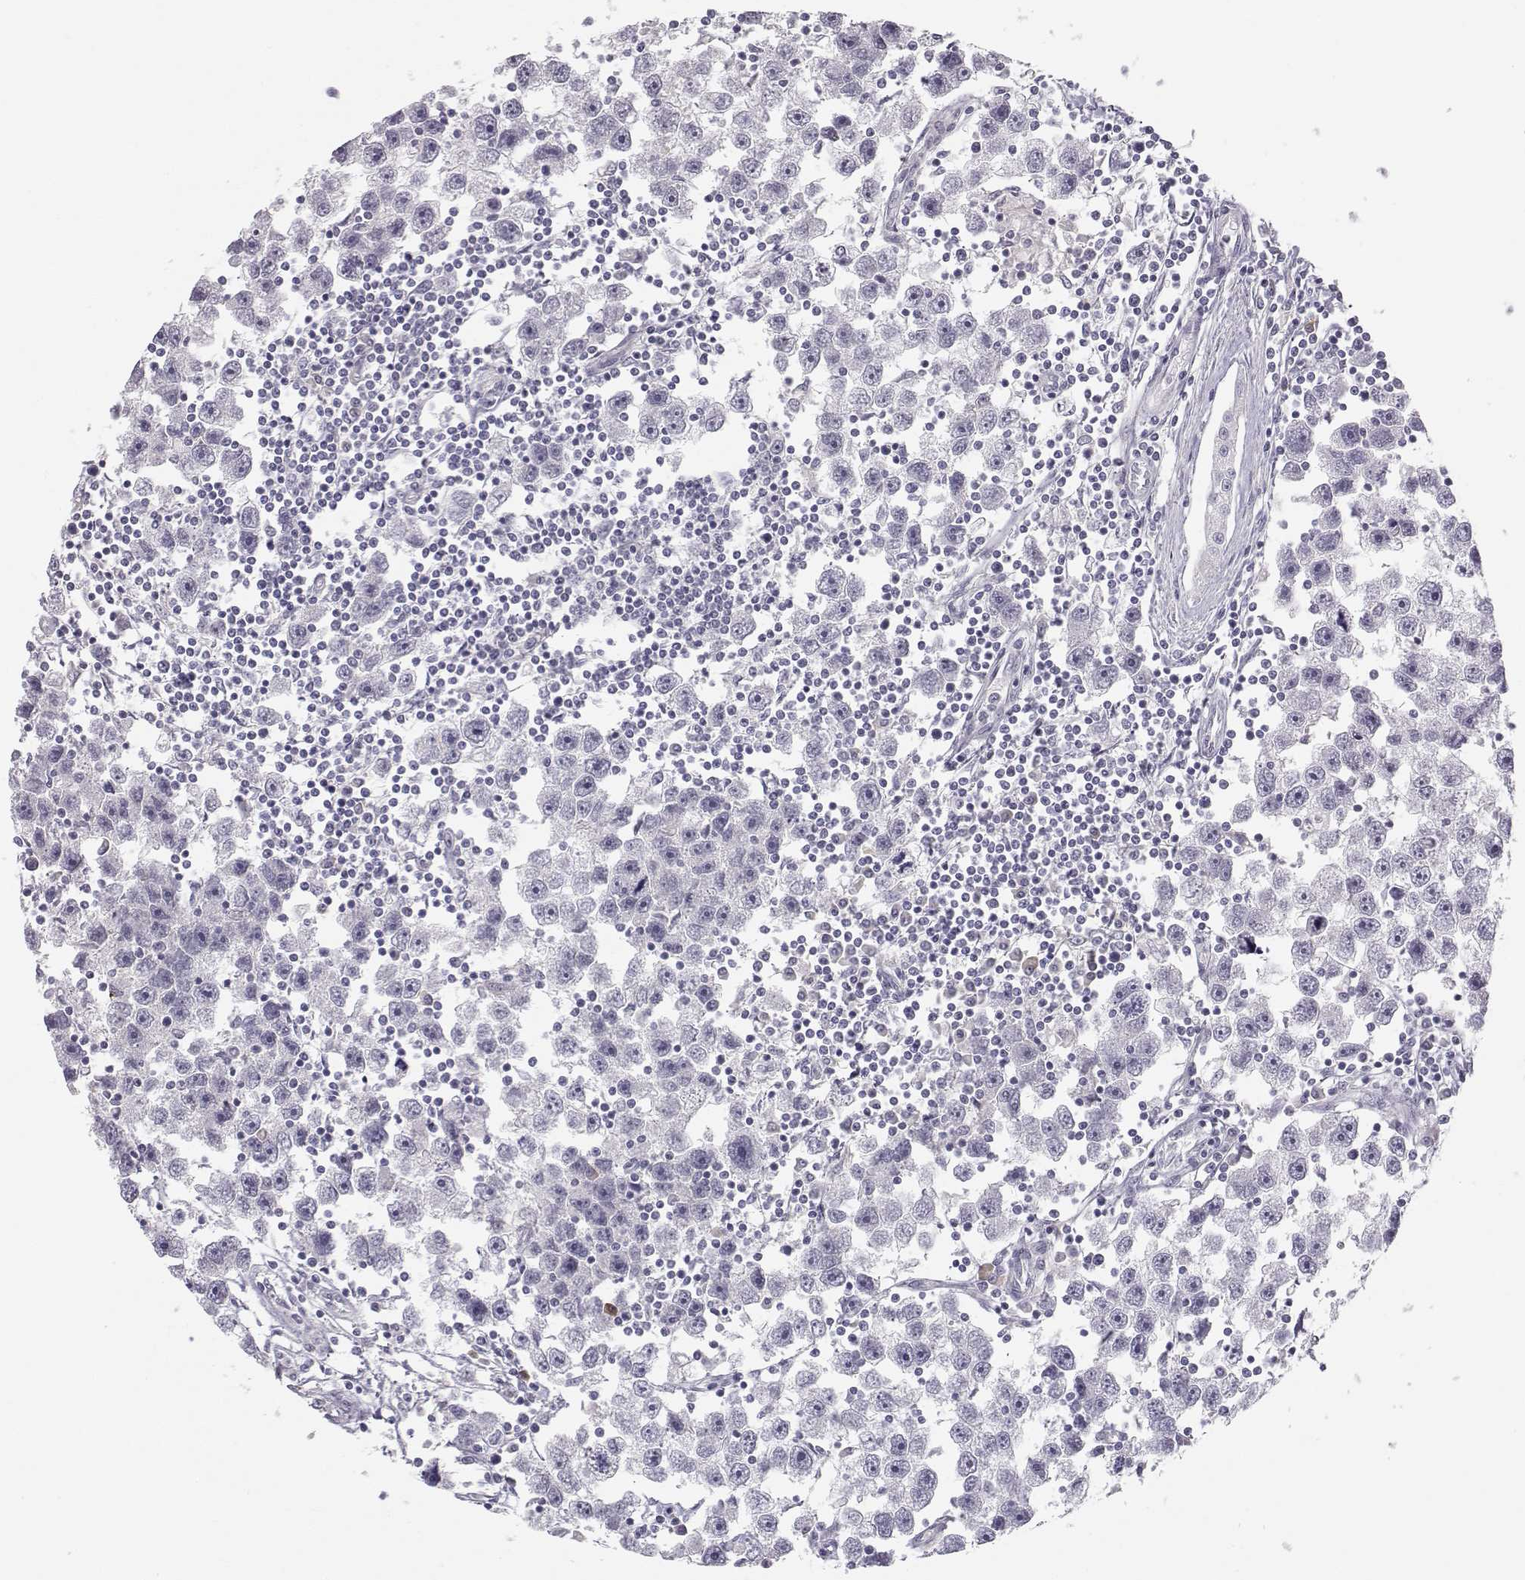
{"staining": {"intensity": "negative", "quantity": "none", "location": "none"}, "tissue": "testis cancer", "cell_type": "Tumor cells", "image_type": "cancer", "snomed": [{"axis": "morphology", "description": "Seminoma, NOS"}, {"axis": "topography", "description": "Testis"}], "caption": "Immunohistochemical staining of seminoma (testis) reveals no significant positivity in tumor cells.", "gene": "ACSL6", "patient": {"sex": "male", "age": 30}}